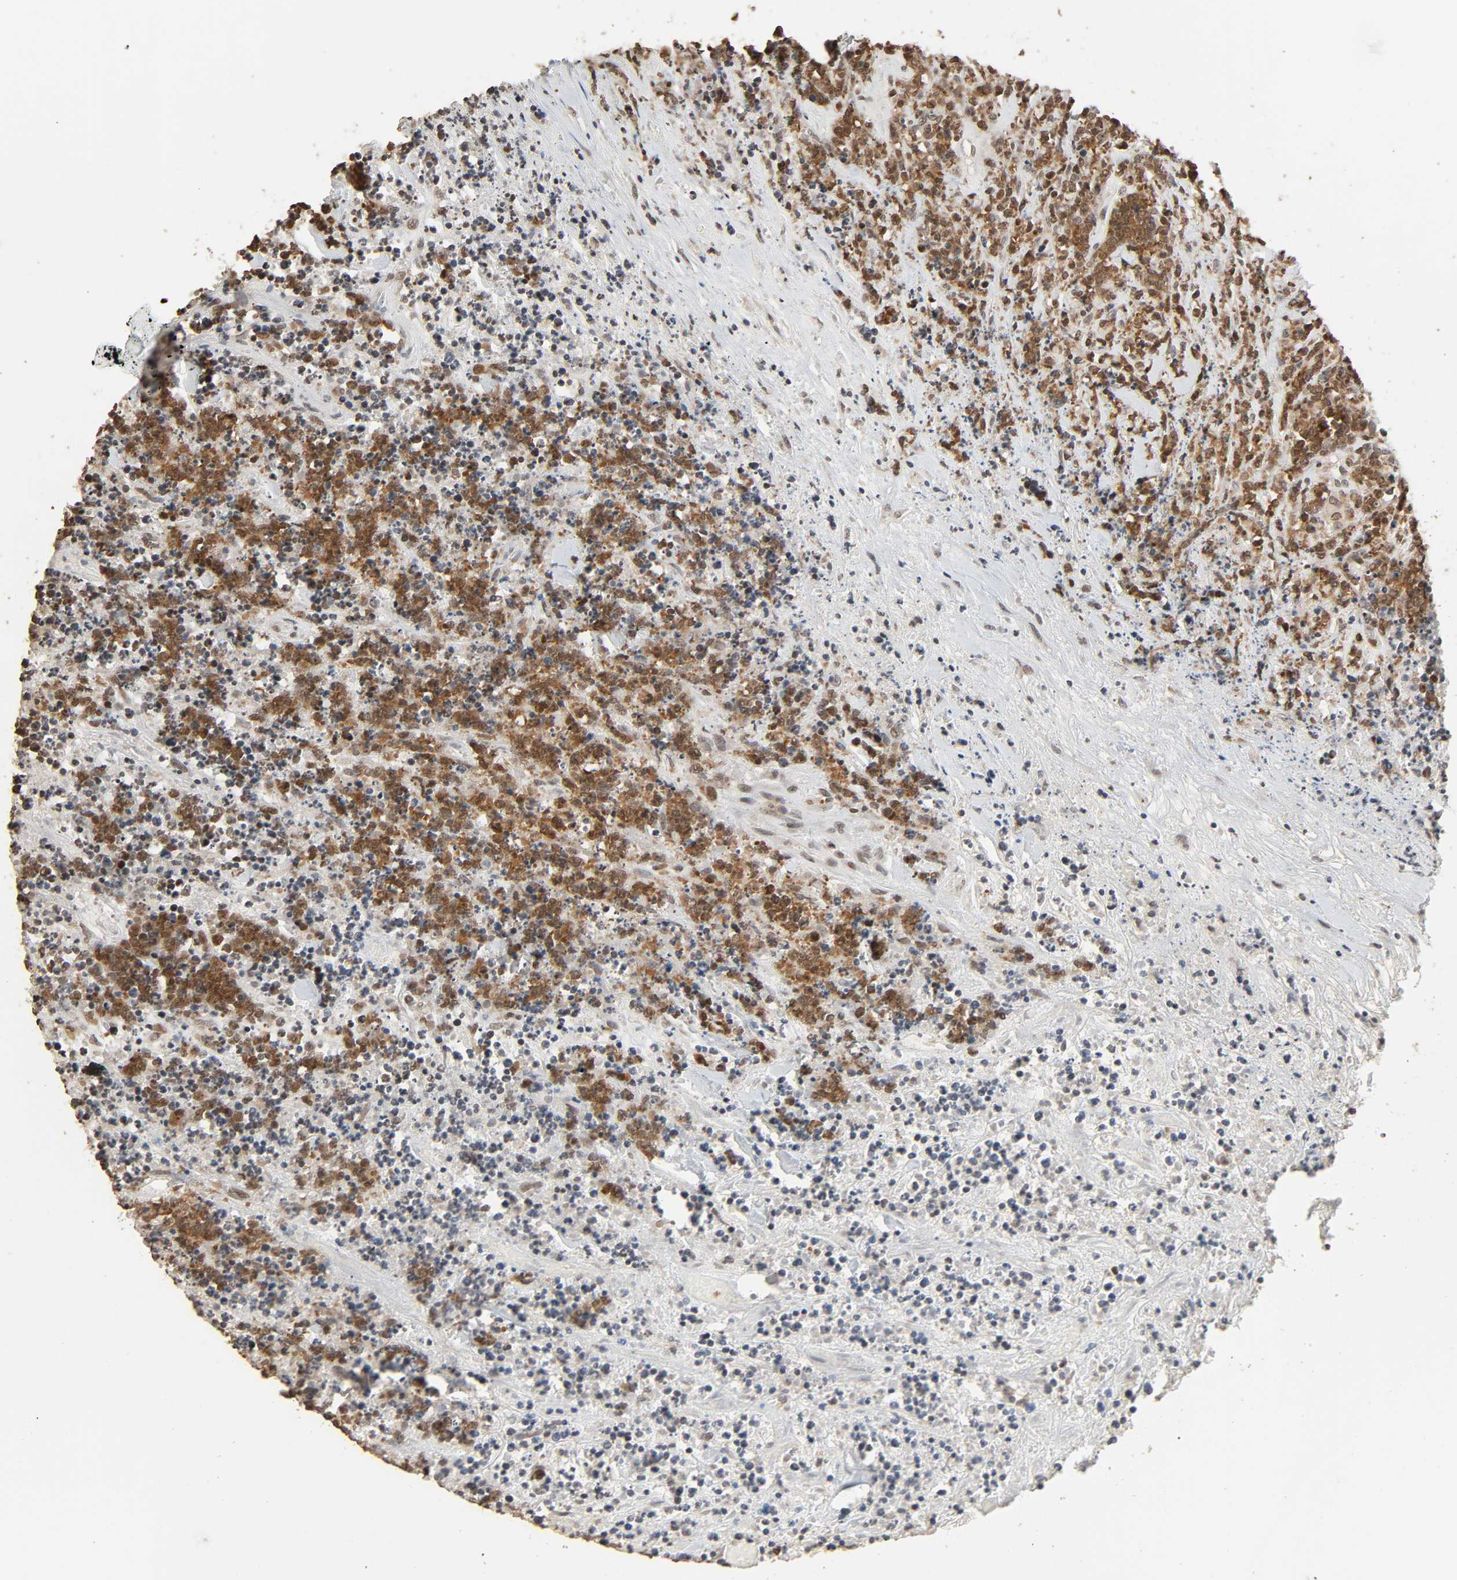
{"staining": {"intensity": "strong", "quantity": ">75%", "location": "cytoplasmic/membranous,nuclear"}, "tissue": "lymphoma", "cell_type": "Tumor cells", "image_type": "cancer", "snomed": [{"axis": "morphology", "description": "Malignant lymphoma, non-Hodgkin's type, High grade"}, {"axis": "topography", "description": "Soft tissue"}], "caption": "Protein expression analysis of lymphoma displays strong cytoplasmic/membranous and nuclear positivity in about >75% of tumor cells.", "gene": "STK4", "patient": {"sex": "male", "age": 18}}